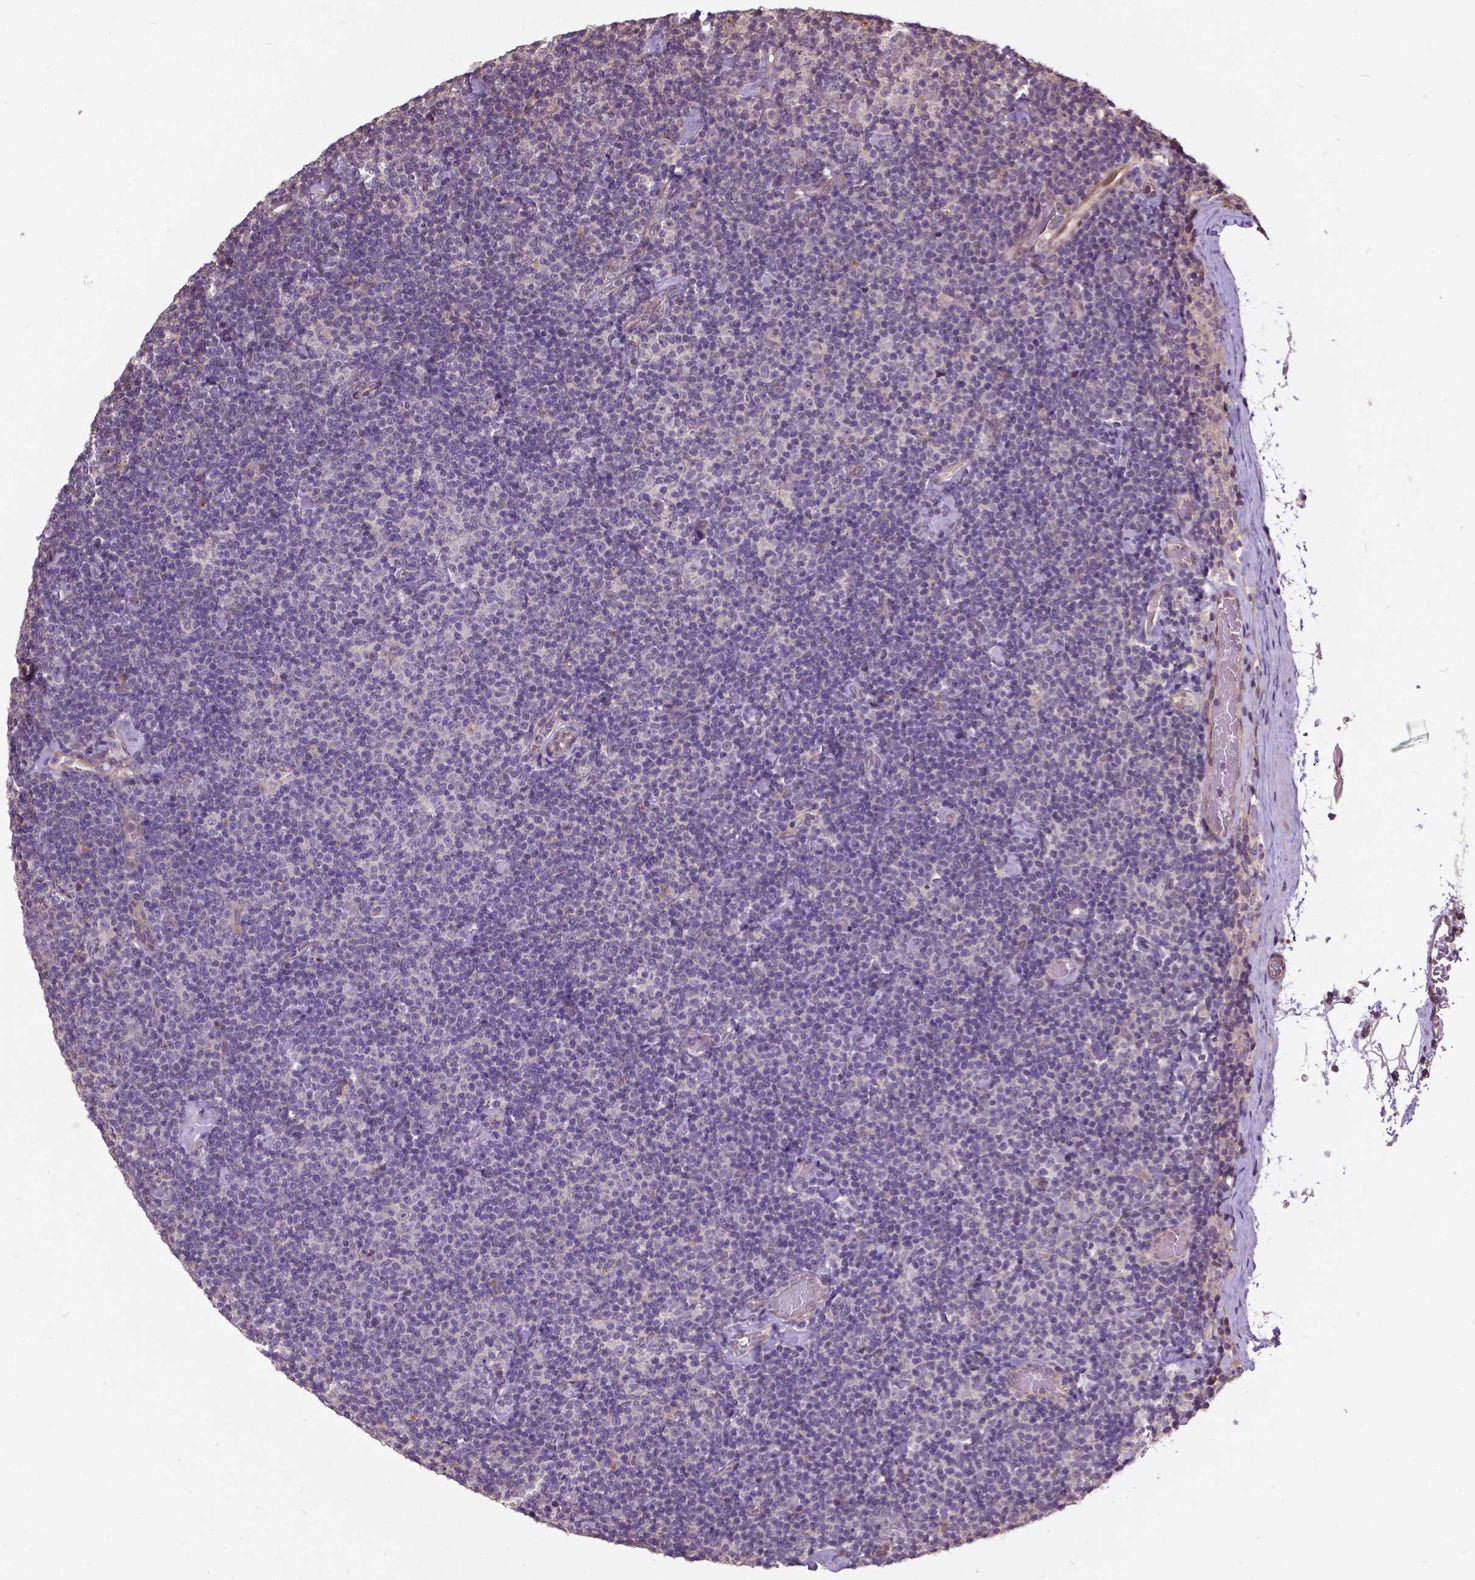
{"staining": {"intensity": "negative", "quantity": "none", "location": "none"}, "tissue": "lymphoma", "cell_type": "Tumor cells", "image_type": "cancer", "snomed": [{"axis": "morphology", "description": "Malignant lymphoma, non-Hodgkin's type, Low grade"}, {"axis": "topography", "description": "Lymph node"}], "caption": "The micrograph reveals no staining of tumor cells in lymphoma.", "gene": "AP1S3", "patient": {"sex": "male", "age": 81}}